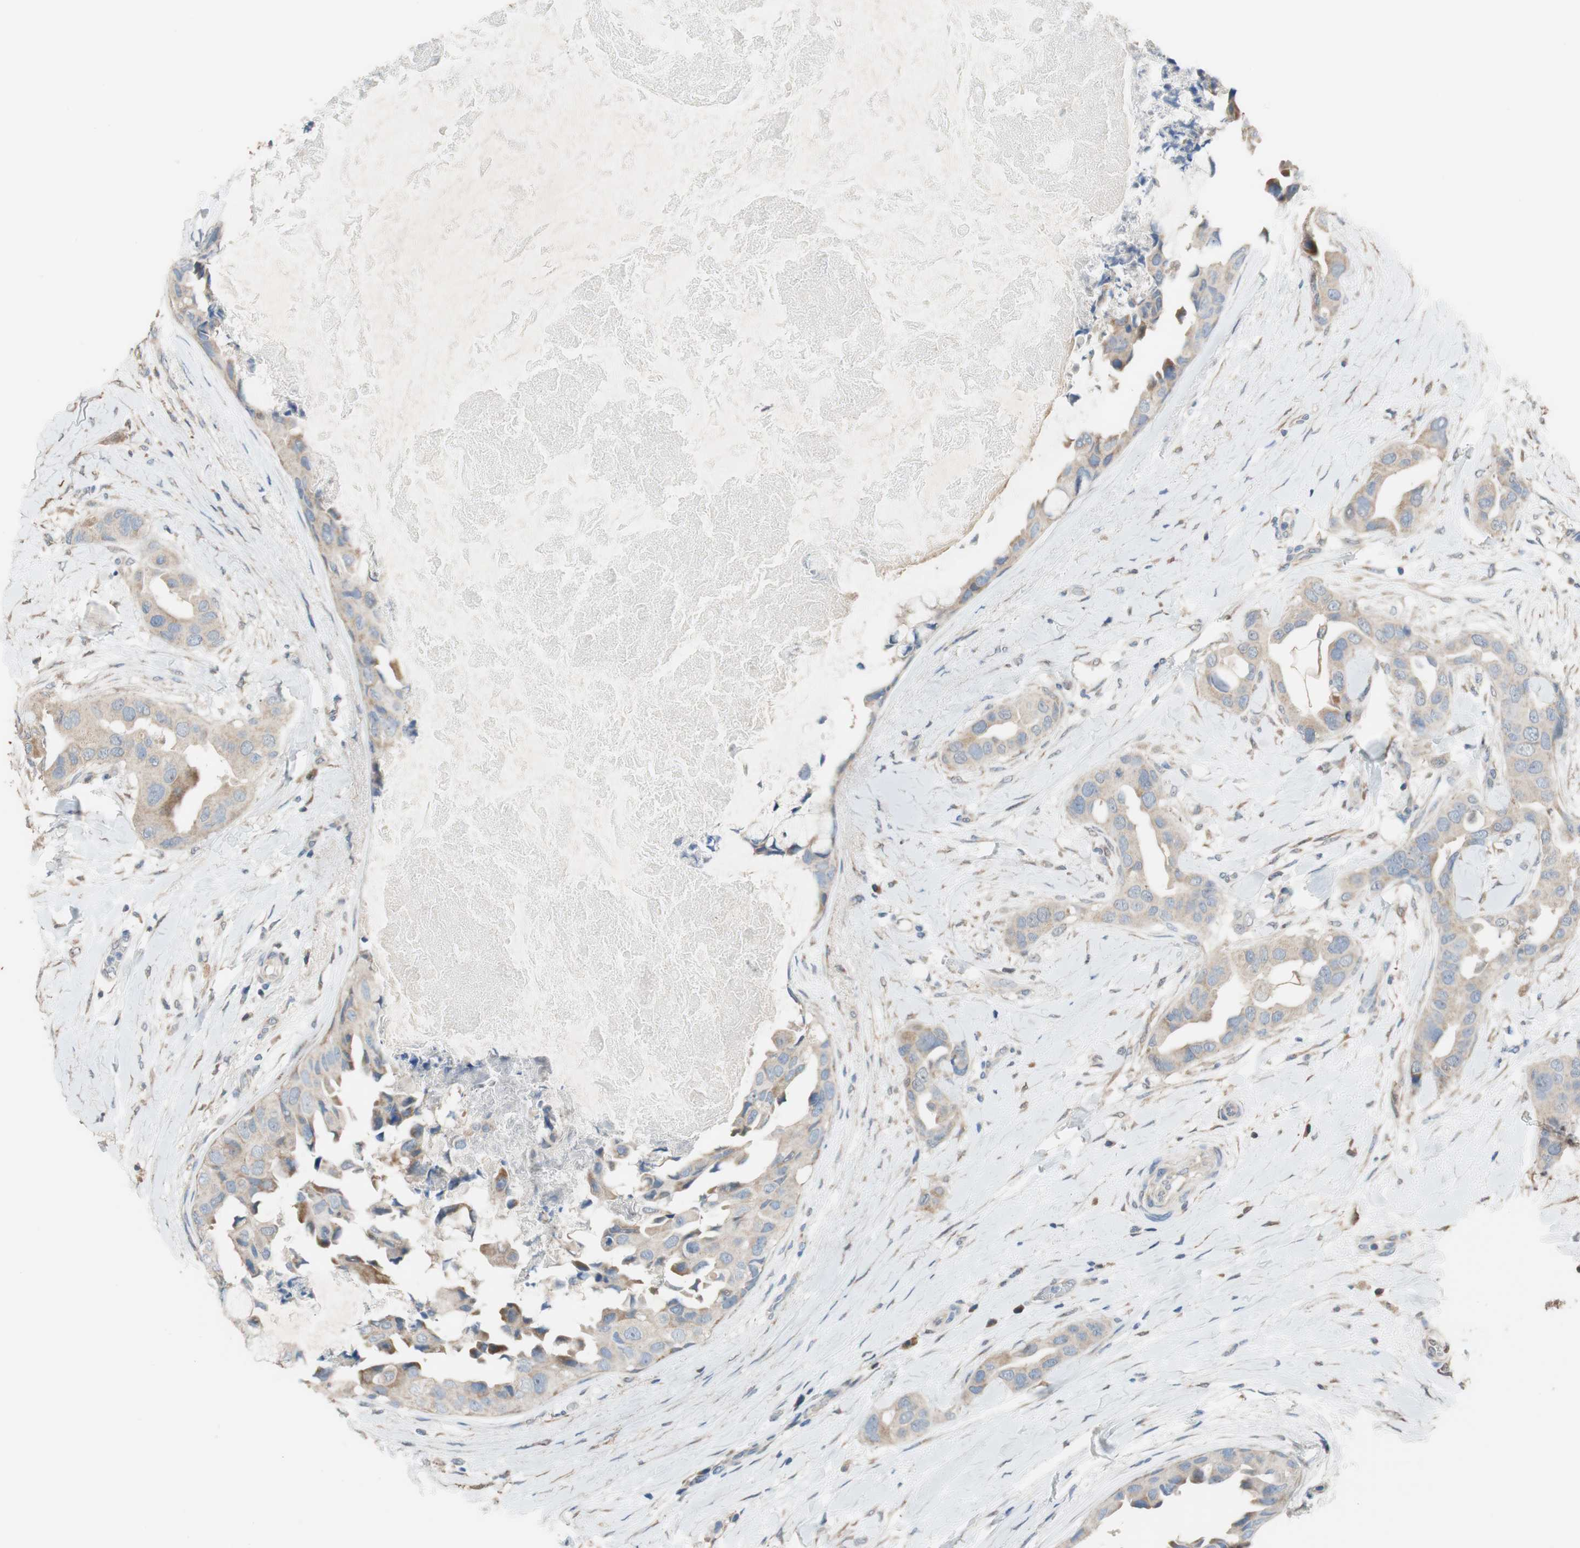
{"staining": {"intensity": "moderate", "quantity": ">75%", "location": "cytoplasmic/membranous"}, "tissue": "breast cancer", "cell_type": "Tumor cells", "image_type": "cancer", "snomed": [{"axis": "morphology", "description": "Duct carcinoma"}, {"axis": "topography", "description": "Breast"}], "caption": "This is an image of immunohistochemistry (IHC) staining of breast cancer (intraductal carcinoma), which shows moderate expression in the cytoplasmic/membranous of tumor cells.", "gene": "ALDH1A2", "patient": {"sex": "female", "age": 40}}